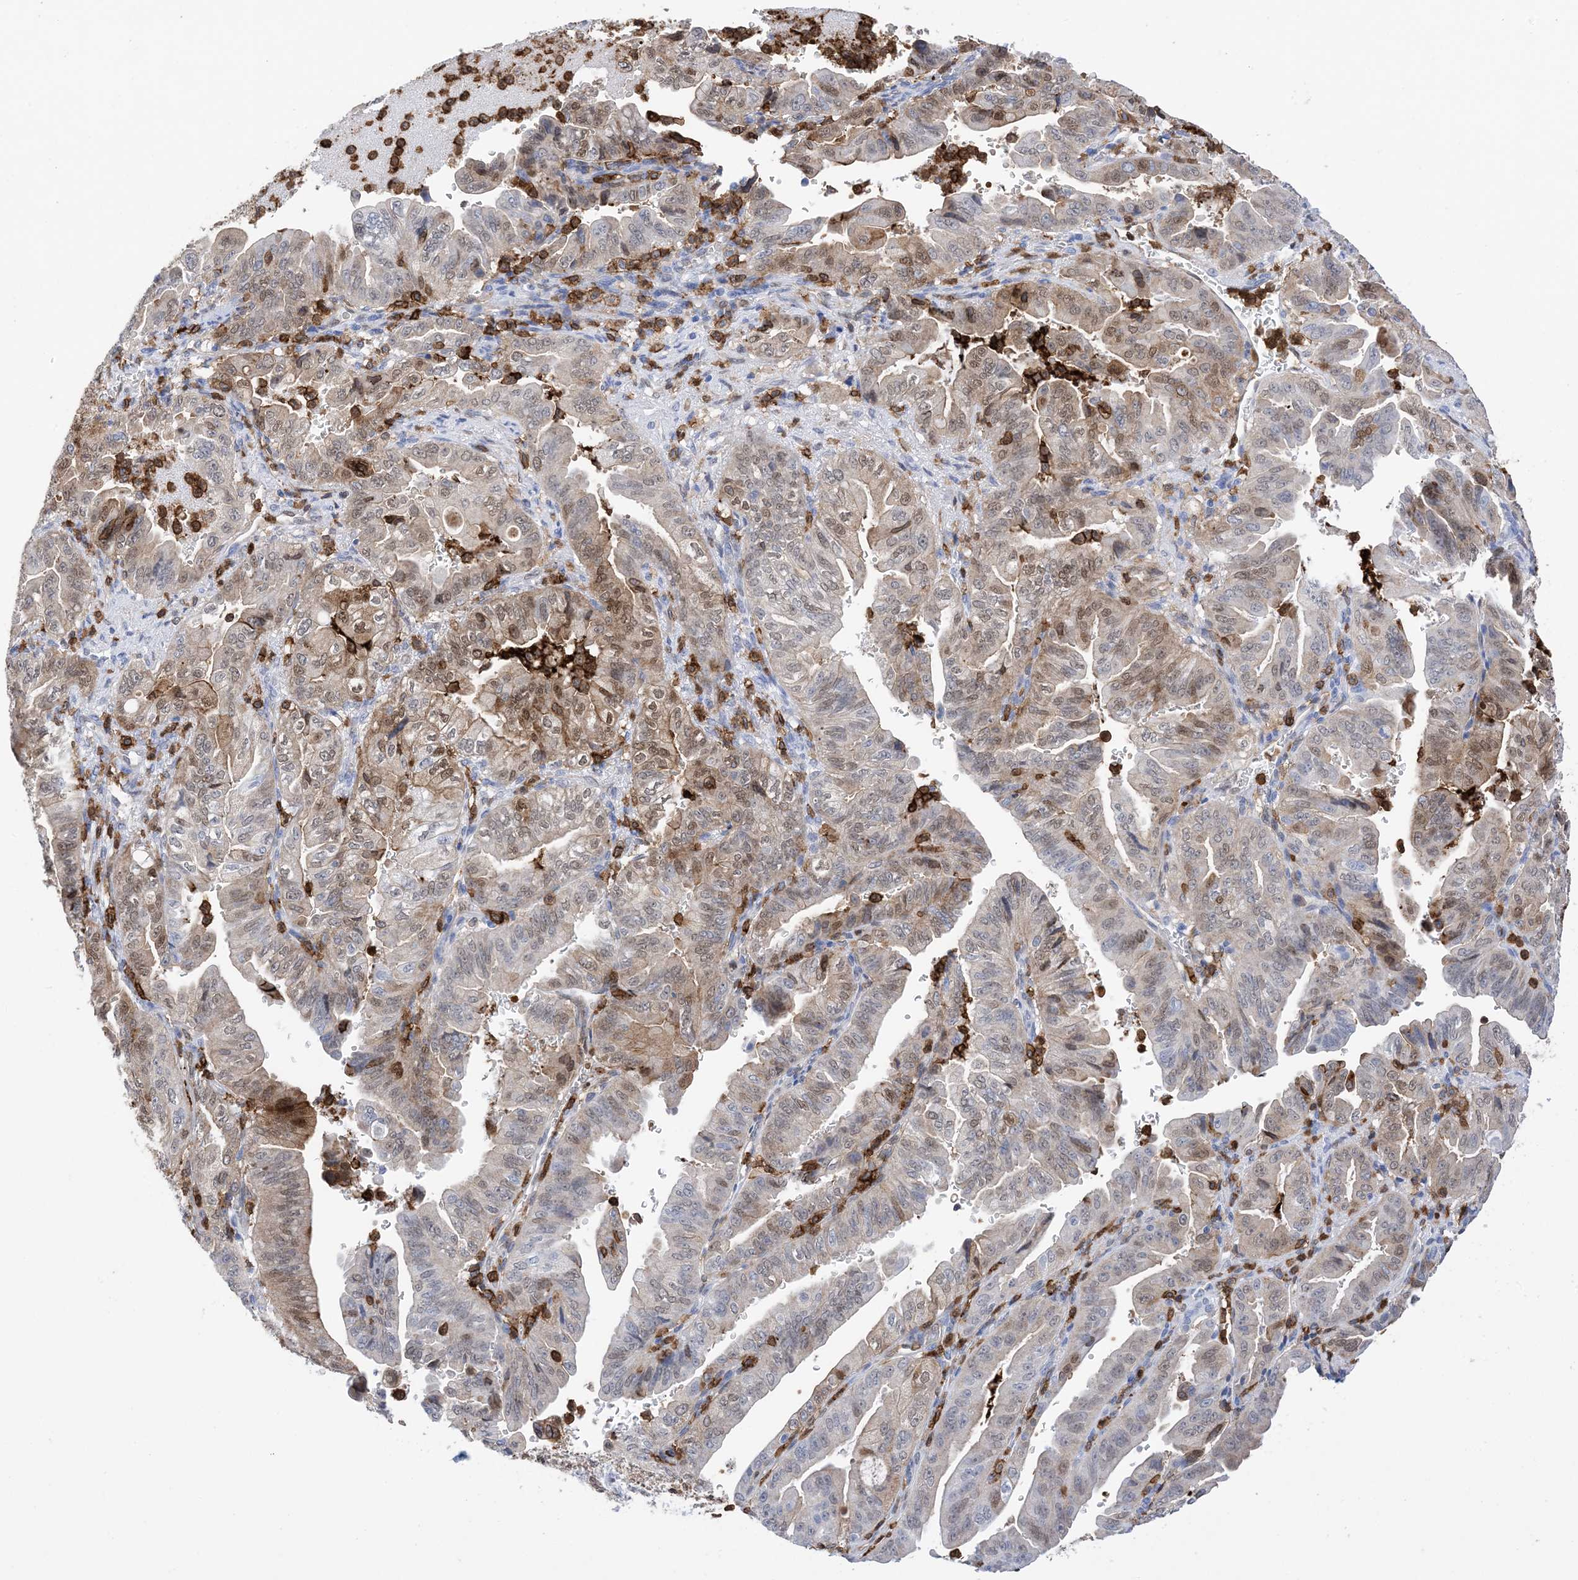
{"staining": {"intensity": "weak", "quantity": ">75%", "location": "cytoplasmic/membranous,nuclear"}, "tissue": "pancreatic cancer", "cell_type": "Tumor cells", "image_type": "cancer", "snomed": [{"axis": "morphology", "description": "Adenocarcinoma, NOS"}, {"axis": "topography", "description": "Pancreas"}], "caption": "Immunohistochemistry (IHC) image of human adenocarcinoma (pancreatic) stained for a protein (brown), which exhibits low levels of weak cytoplasmic/membranous and nuclear positivity in approximately >75% of tumor cells.", "gene": "ANXA1", "patient": {"sex": "male", "age": 70}}